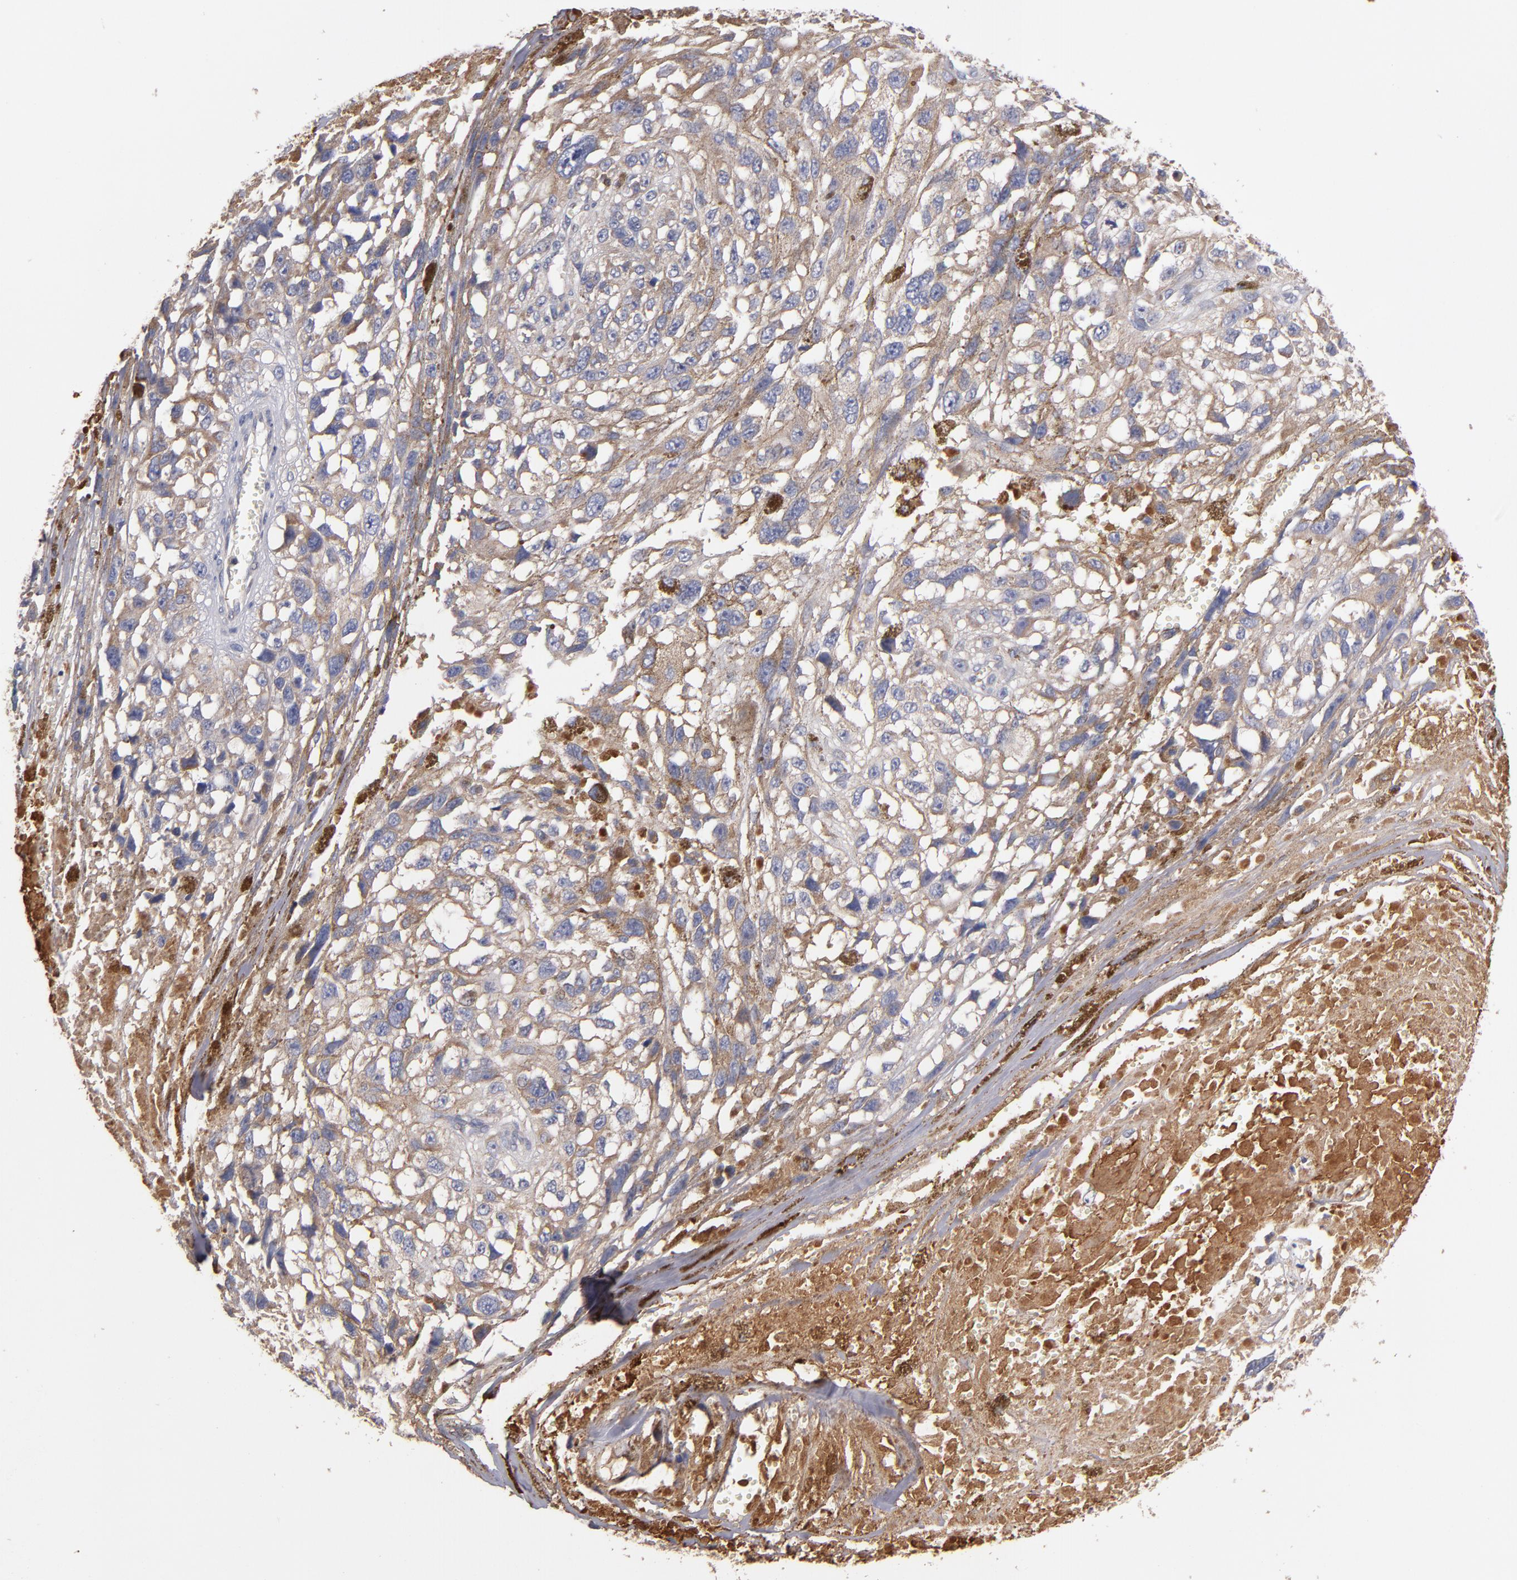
{"staining": {"intensity": "weak", "quantity": ">75%", "location": "cytoplasmic/membranous"}, "tissue": "melanoma", "cell_type": "Tumor cells", "image_type": "cancer", "snomed": [{"axis": "morphology", "description": "Malignant melanoma, Metastatic site"}, {"axis": "topography", "description": "Lymph node"}], "caption": "The immunohistochemical stain labels weak cytoplasmic/membranous staining in tumor cells of melanoma tissue. (Stains: DAB in brown, nuclei in blue, Microscopy: brightfield microscopy at high magnification).", "gene": "DACT1", "patient": {"sex": "male", "age": 59}}